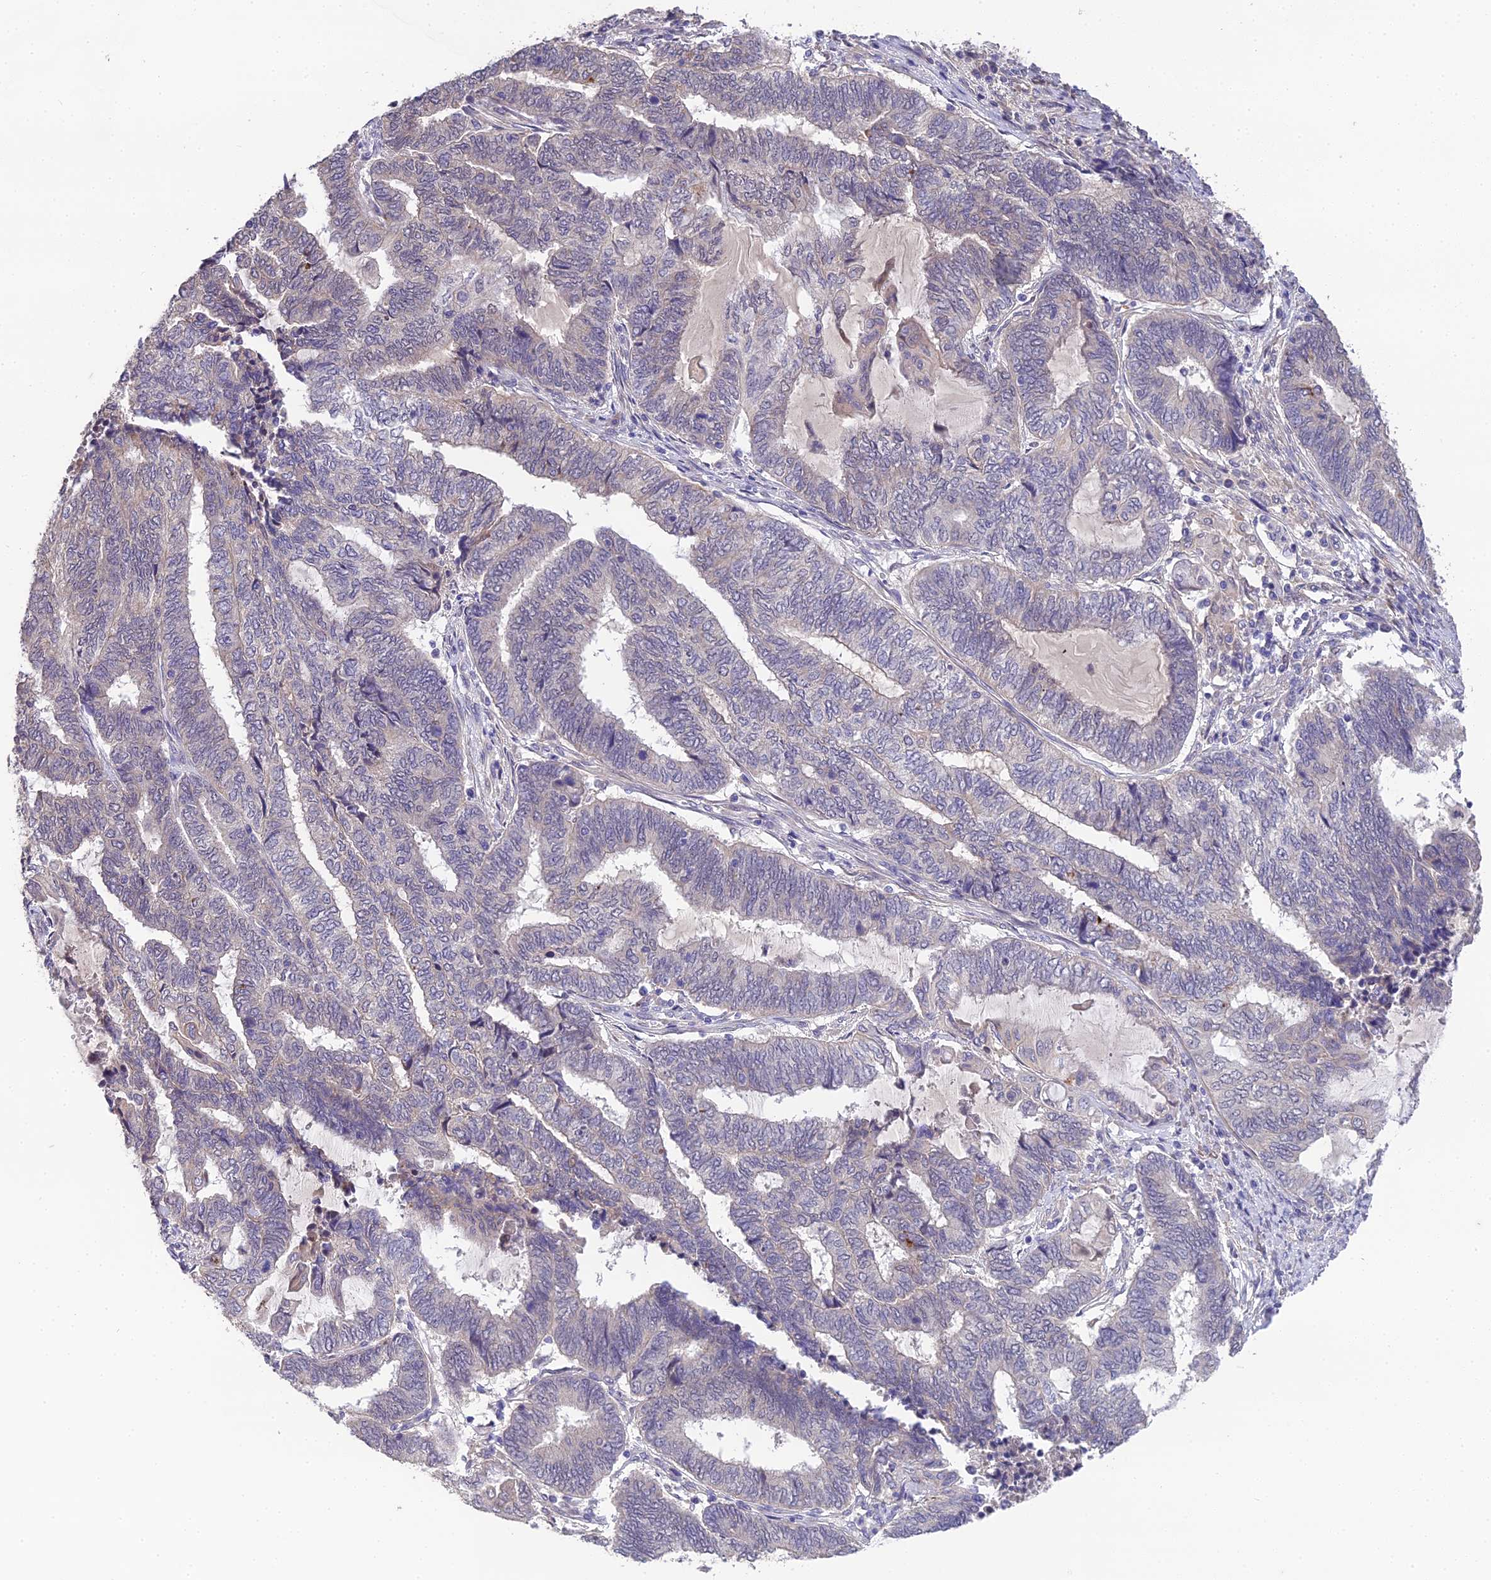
{"staining": {"intensity": "negative", "quantity": "none", "location": "none"}, "tissue": "endometrial cancer", "cell_type": "Tumor cells", "image_type": "cancer", "snomed": [{"axis": "morphology", "description": "Adenocarcinoma, NOS"}, {"axis": "topography", "description": "Uterus"}, {"axis": "topography", "description": "Endometrium"}], "caption": "Tumor cells show no significant protein positivity in endometrial adenocarcinoma. Brightfield microscopy of IHC stained with DAB (brown) and hematoxylin (blue), captured at high magnification.", "gene": "PUS10", "patient": {"sex": "female", "age": 70}}